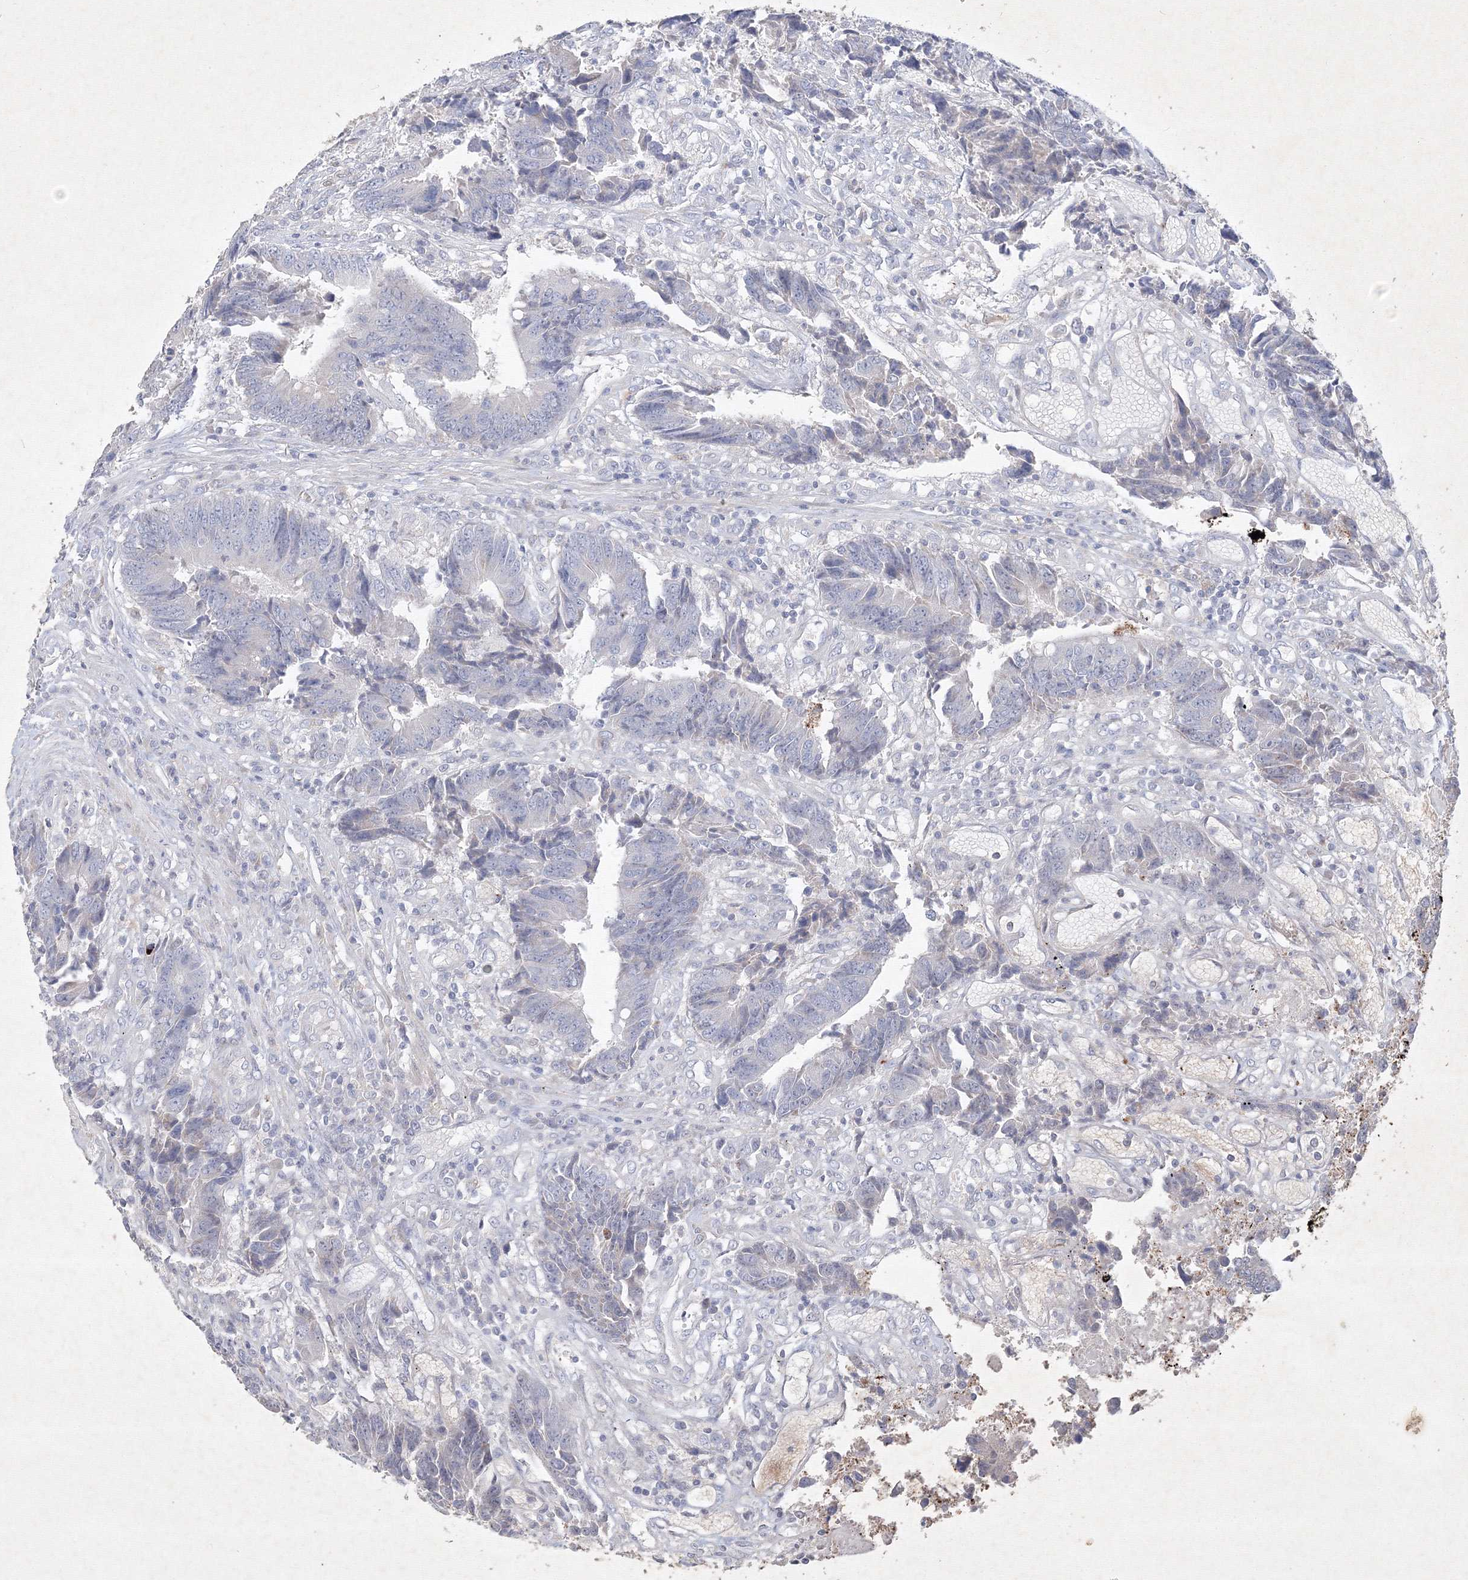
{"staining": {"intensity": "negative", "quantity": "none", "location": "none"}, "tissue": "colorectal cancer", "cell_type": "Tumor cells", "image_type": "cancer", "snomed": [{"axis": "morphology", "description": "Adenocarcinoma, NOS"}, {"axis": "topography", "description": "Rectum"}], "caption": "Immunohistochemistry histopathology image of neoplastic tissue: human colorectal adenocarcinoma stained with DAB displays no significant protein positivity in tumor cells.", "gene": "CXXC4", "patient": {"sex": "male", "age": 84}}